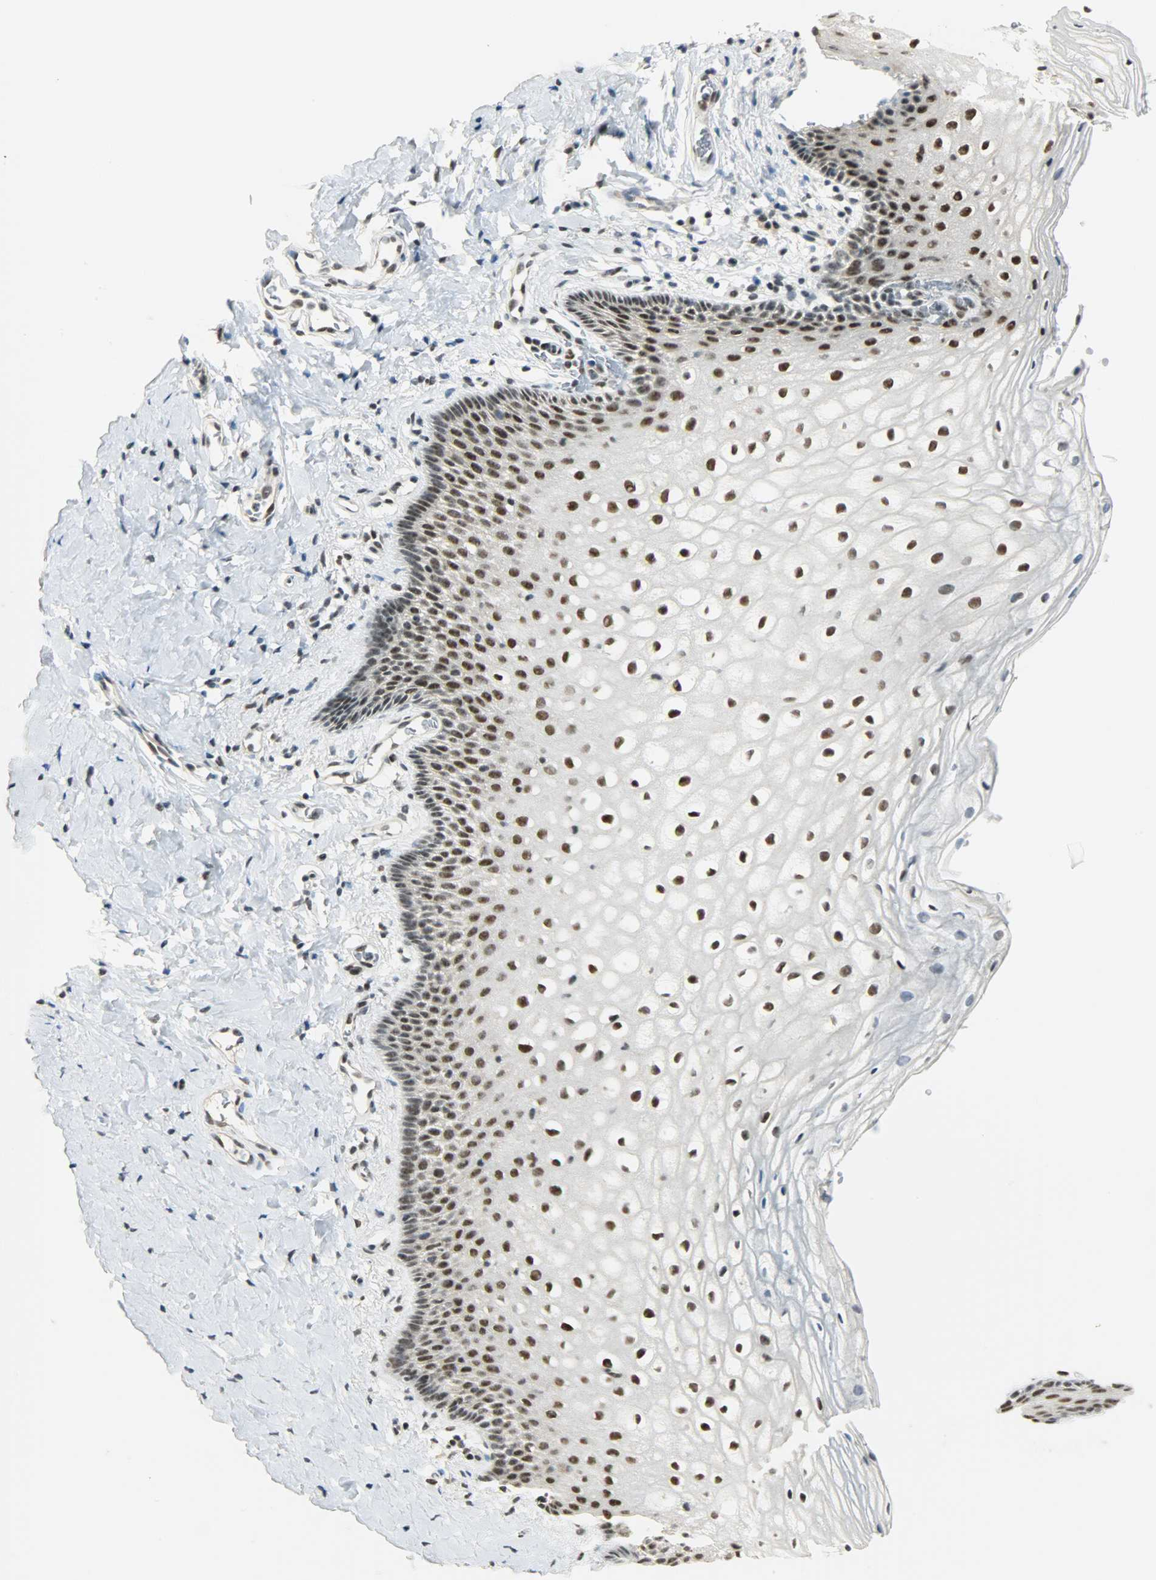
{"staining": {"intensity": "strong", "quantity": ">75%", "location": "nuclear"}, "tissue": "vagina", "cell_type": "Squamous epithelial cells", "image_type": "normal", "snomed": [{"axis": "morphology", "description": "Normal tissue, NOS"}, {"axis": "topography", "description": "Vagina"}], "caption": "Benign vagina shows strong nuclear positivity in about >75% of squamous epithelial cells.", "gene": "SUGP1", "patient": {"sex": "female", "age": 55}}